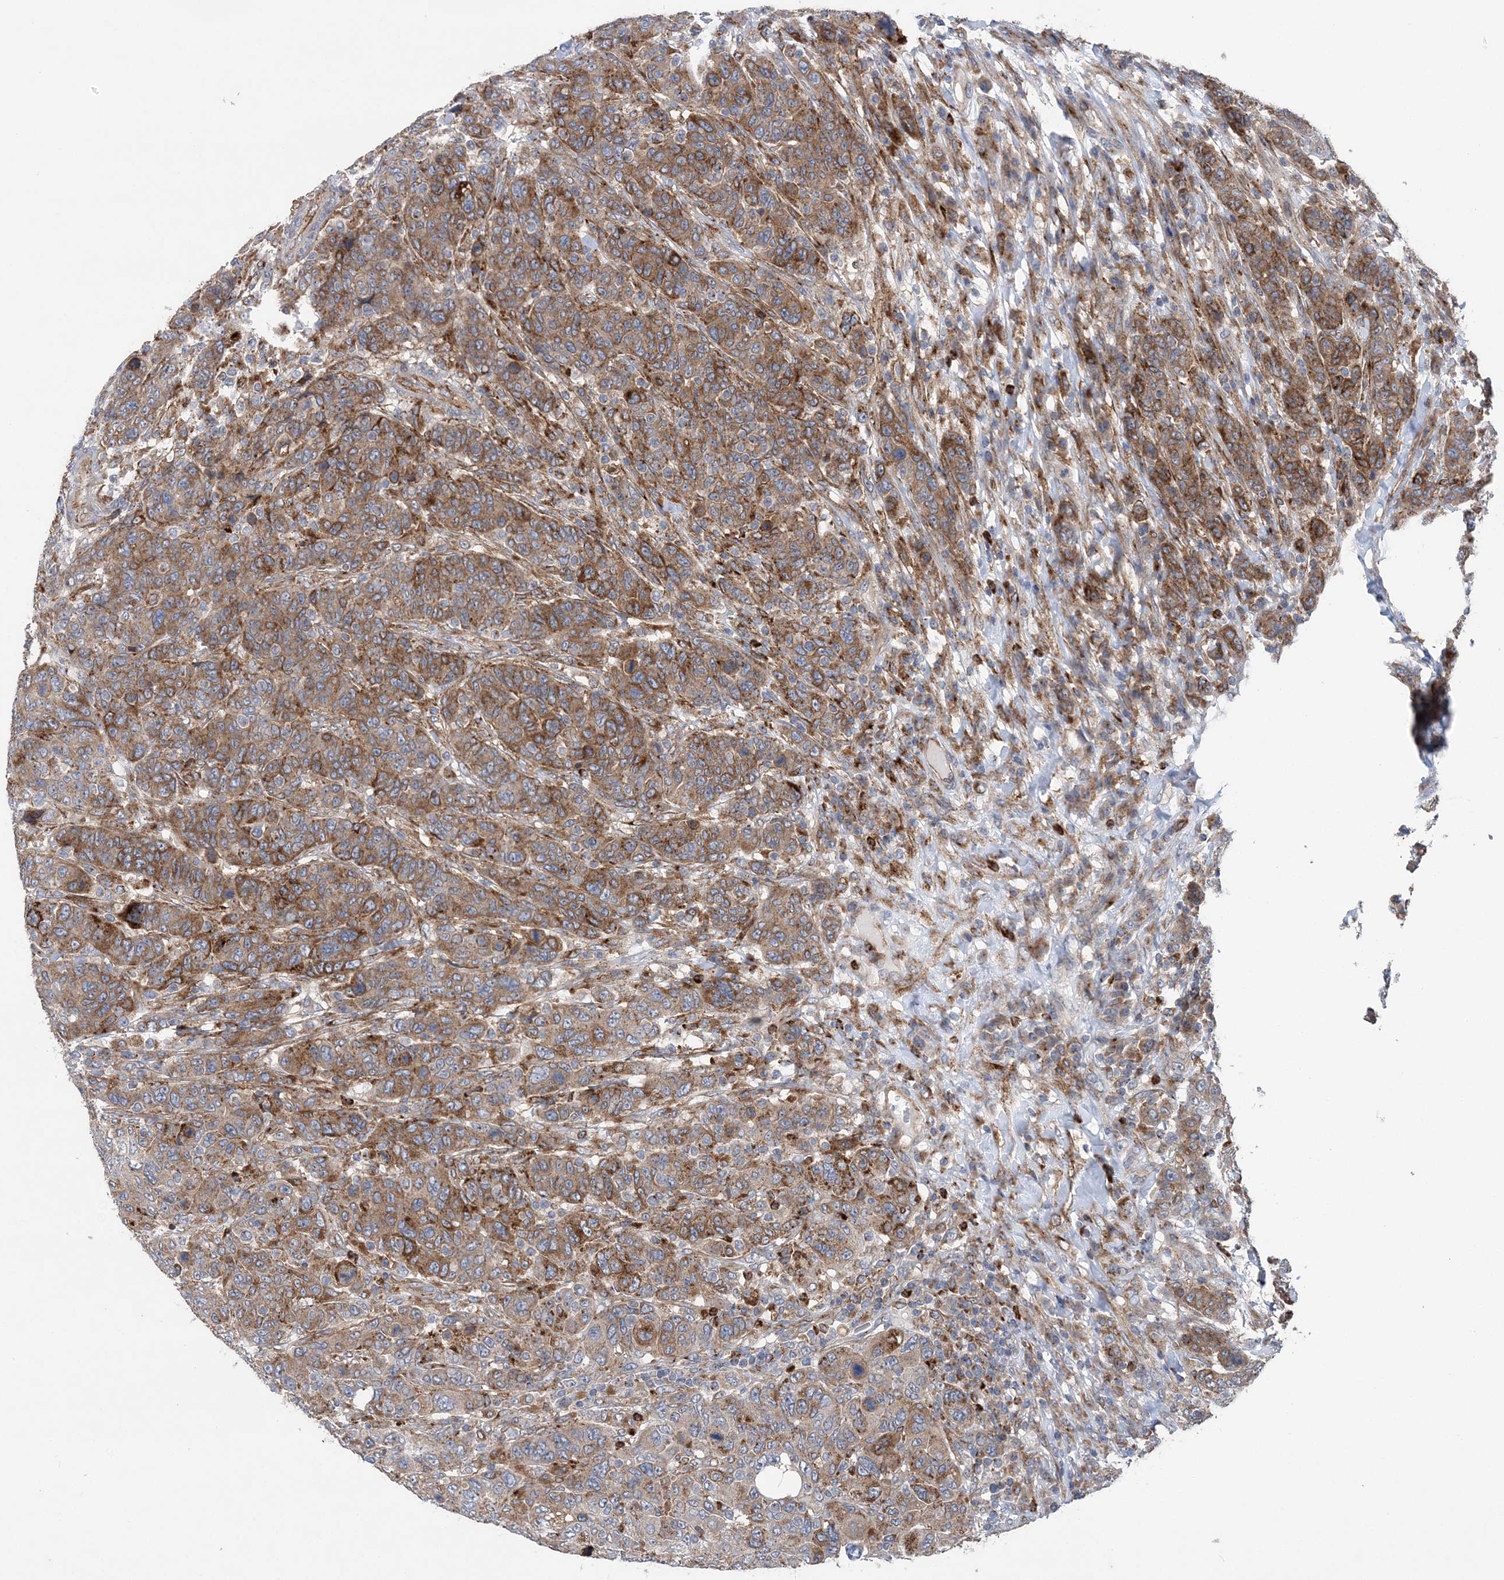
{"staining": {"intensity": "moderate", "quantity": ">75%", "location": "cytoplasmic/membranous"}, "tissue": "breast cancer", "cell_type": "Tumor cells", "image_type": "cancer", "snomed": [{"axis": "morphology", "description": "Duct carcinoma"}, {"axis": "topography", "description": "Breast"}], "caption": "A medium amount of moderate cytoplasmic/membranous positivity is identified in approximately >75% of tumor cells in breast cancer tissue.", "gene": "PTTG1IP", "patient": {"sex": "female", "age": 37}}